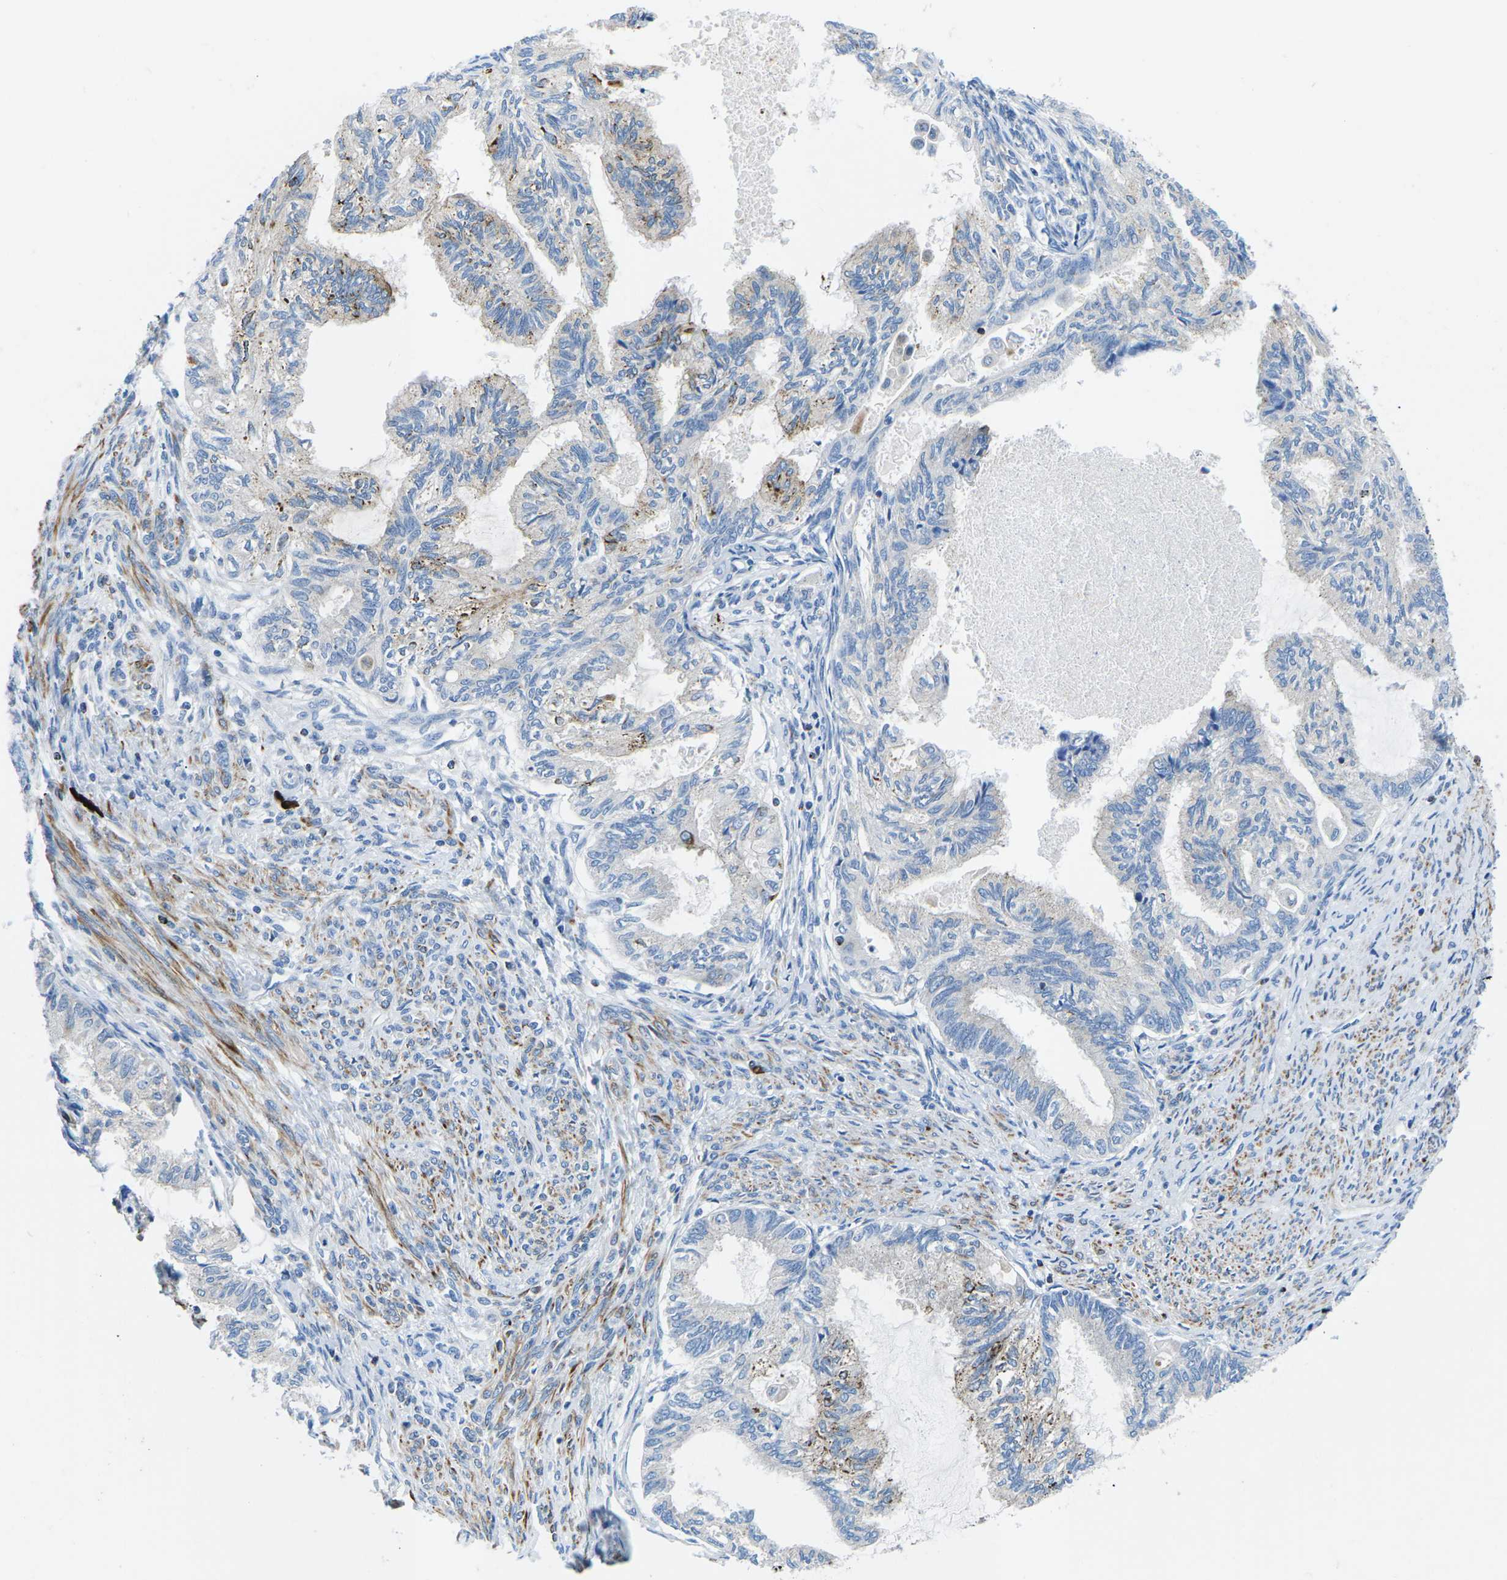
{"staining": {"intensity": "moderate", "quantity": "25%-75%", "location": "cytoplasmic/membranous"}, "tissue": "cervical cancer", "cell_type": "Tumor cells", "image_type": "cancer", "snomed": [{"axis": "morphology", "description": "Normal tissue, NOS"}, {"axis": "morphology", "description": "Adenocarcinoma, NOS"}, {"axis": "topography", "description": "Cervix"}, {"axis": "topography", "description": "Endometrium"}], "caption": "Brown immunohistochemical staining in cervical cancer (adenocarcinoma) exhibits moderate cytoplasmic/membranous positivity in about 25%-75% of tumor cells. The staining was performed using DAB (3,3'-diaminobenzidine) to visualize the protein expression in brown, while the nuclei were stained in blue with hematoxylin (Magnification: 20x).", "gene": "MC4R", "patient": {"sex": "female", "age": 86}}